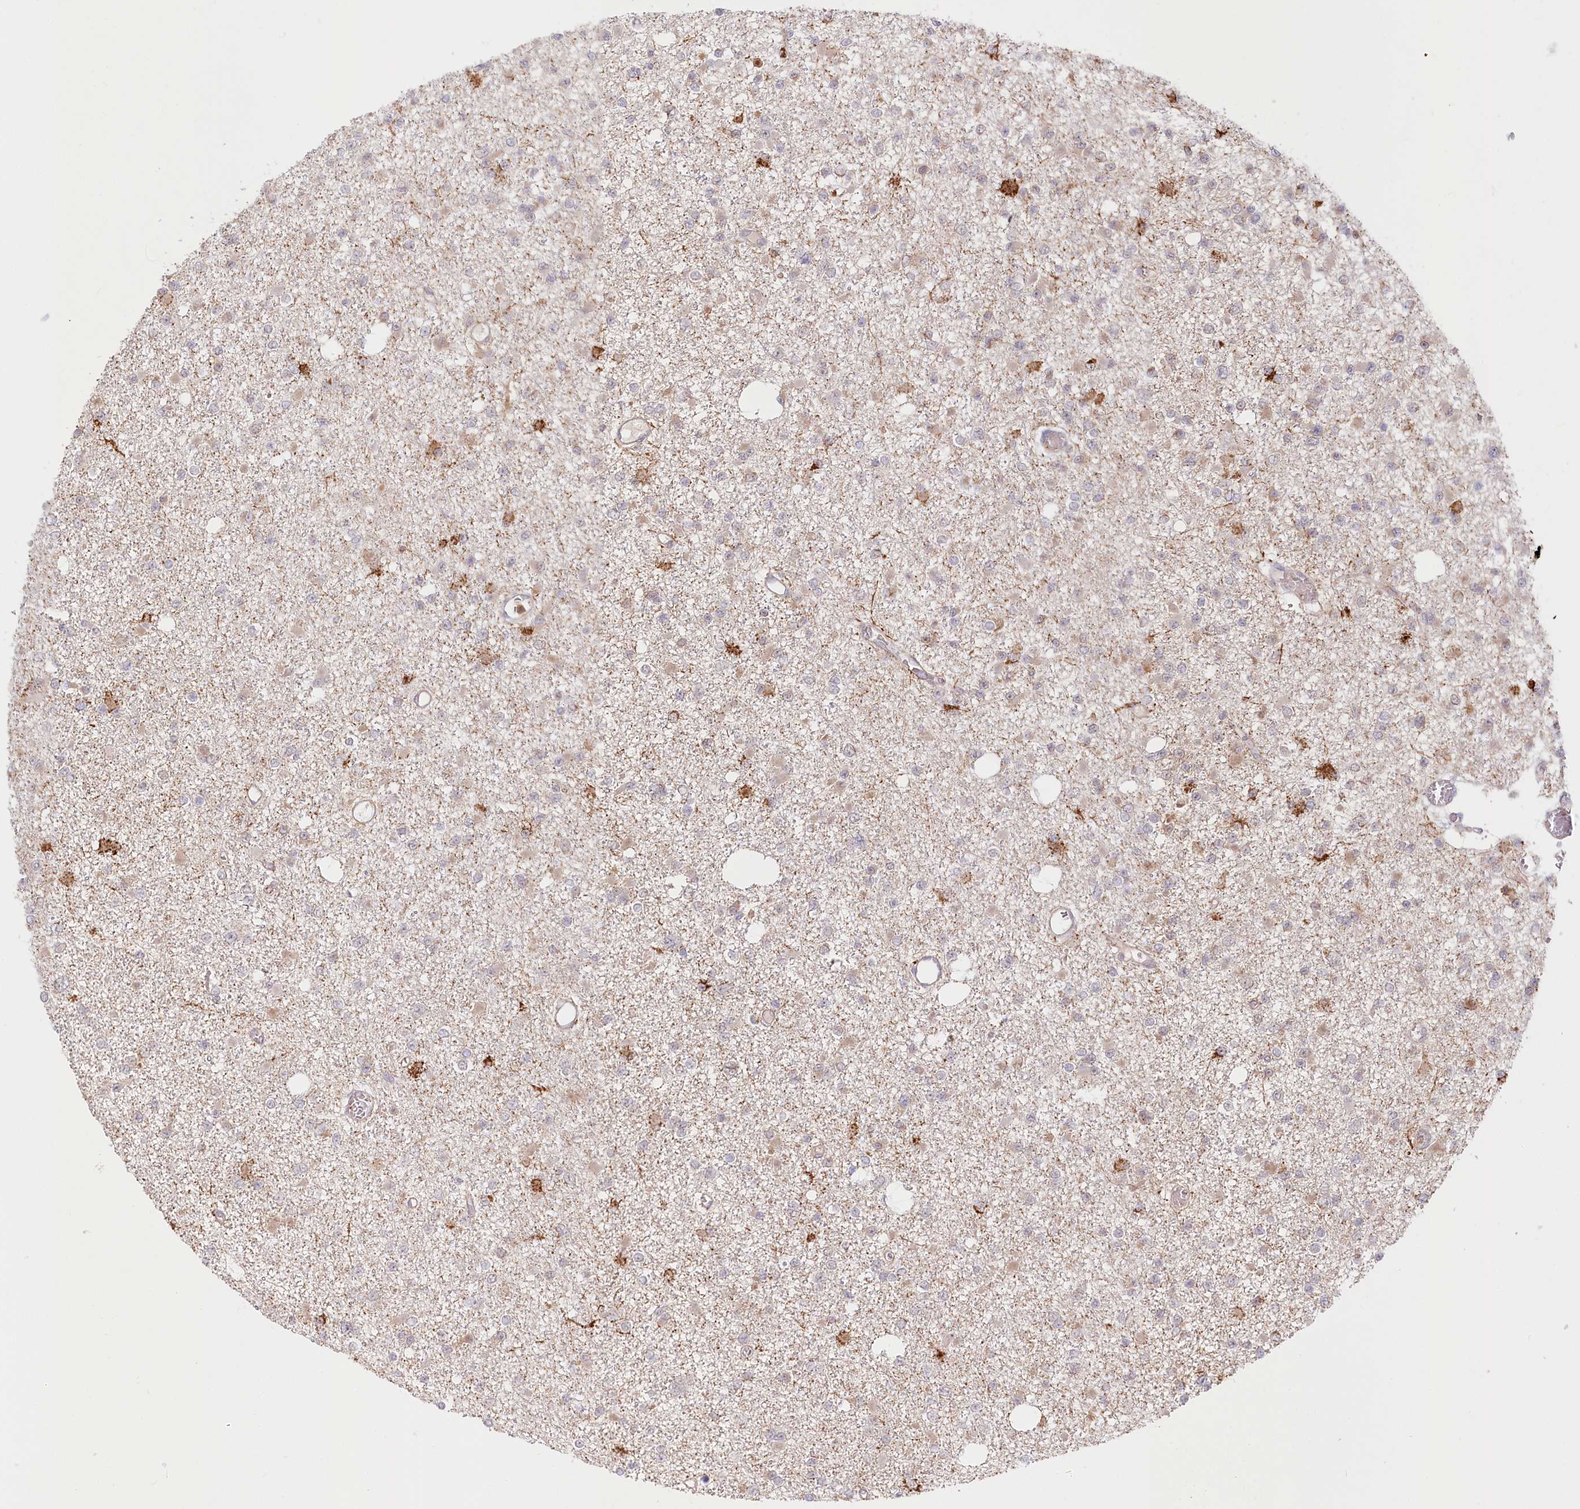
{"staining": {"intensity": "negative", "quantity": "none", "location": "none"}, "tissue": "glioma", "cell_type": "Tumor cells", "image_type": "cancer", "snomed": [{"axis": "morphology", "description": "Glioma, malignant, Low grade"}, {"axis": "topography", "description": "Brain"}], "caption": "Immunohistochemistry photomicrograph of neoplastic tissue: human glioma stained with DAB reveals no significant protein positivity in tumor cells.", "gene": "RTN4IP1", "patient": {"sex": "female", "age": 22}}